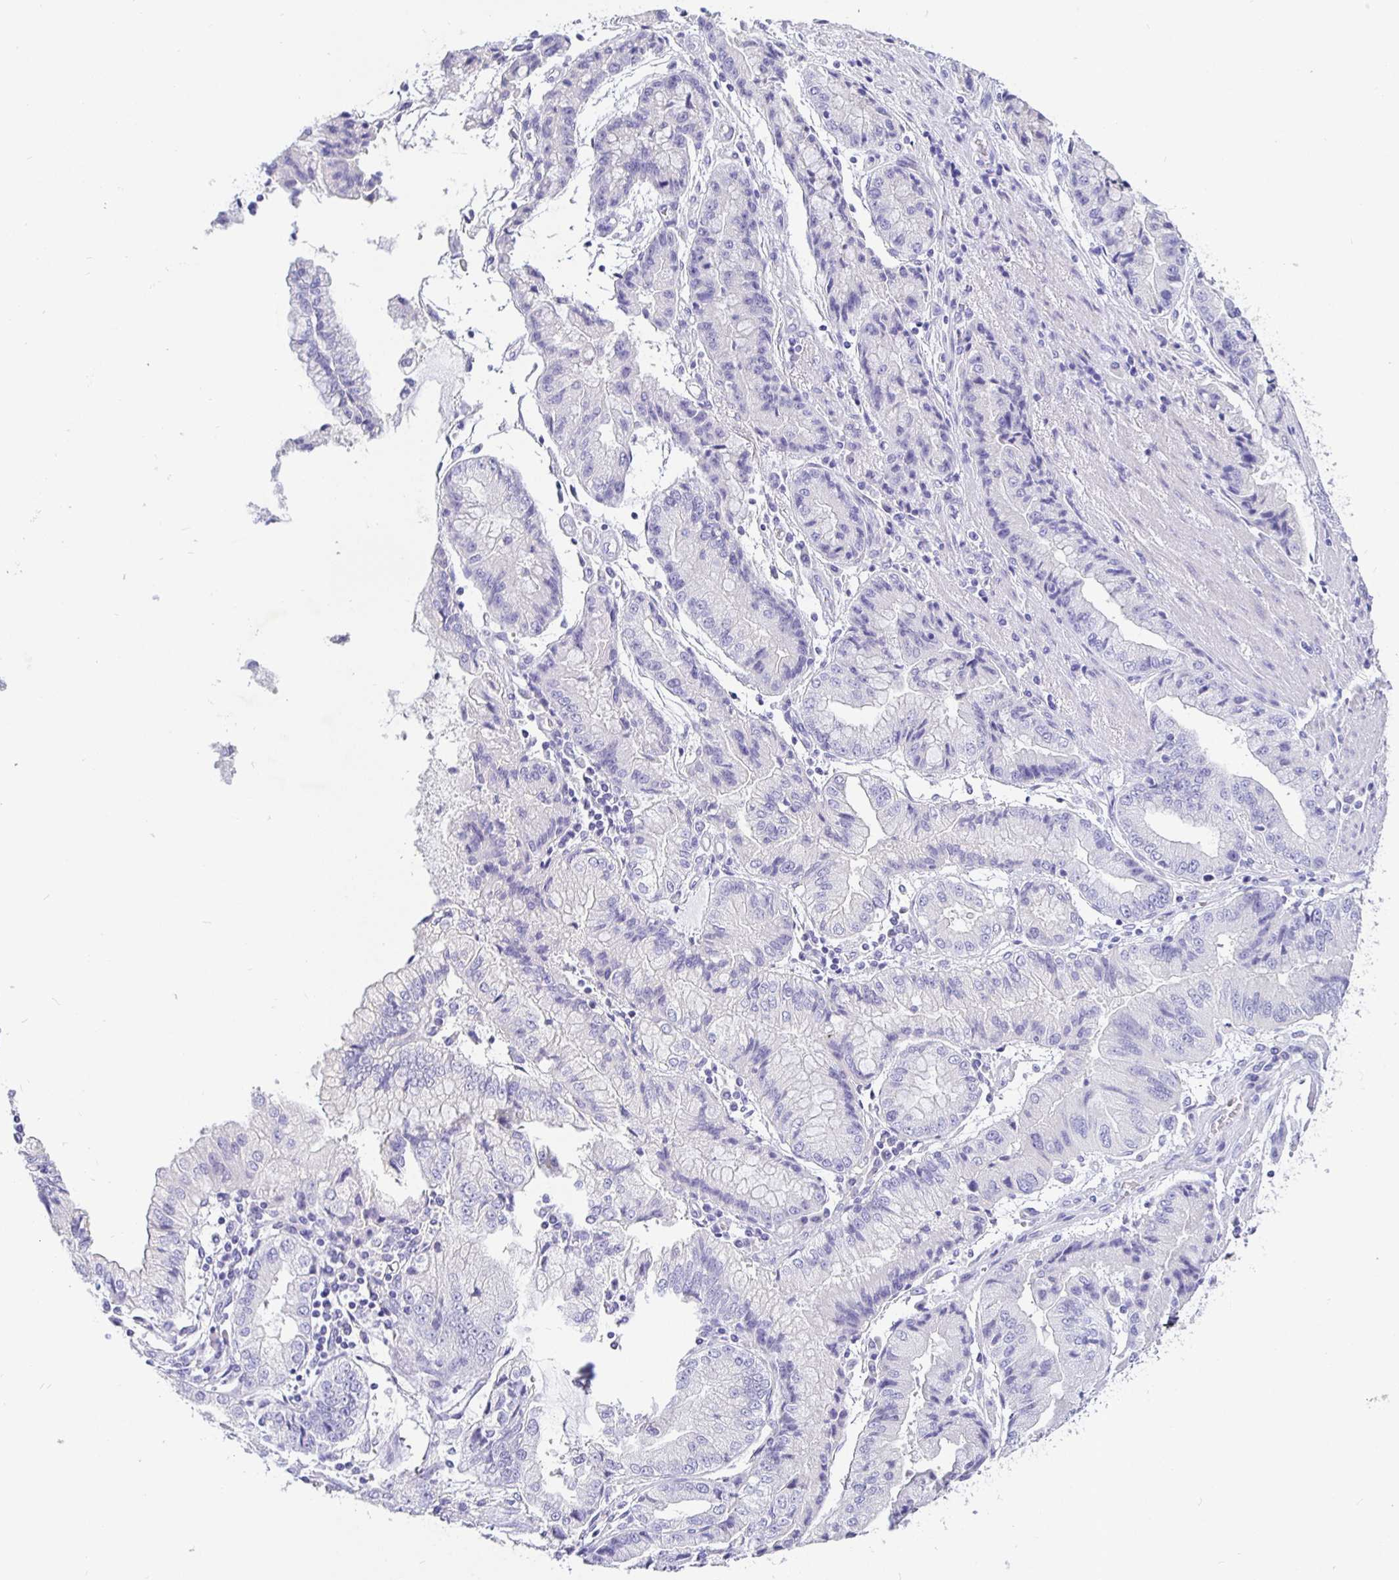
{"staining": {"intensity": "negative", "quantity": "none", "location": "none"}, "tissue": "stomach cancer", "cell_type": "Tumor cells", "image_type": "cancer", "snomed": [{"axis": "morphology", "description": "Adenocarcinoma, NOS"}, {"axis": "topography", "description": "Stomach, upper"}], "caption": "Immunohistochemistry (IHC) micrograph of neoplastic tissue: stomach cancer stained with DAB (3,3'-diaminobenzidine) demonstrates no significant protein positivity in tumor cells.", "gene": "TPTE", "patient": {"sex": "female", "age": 74}}